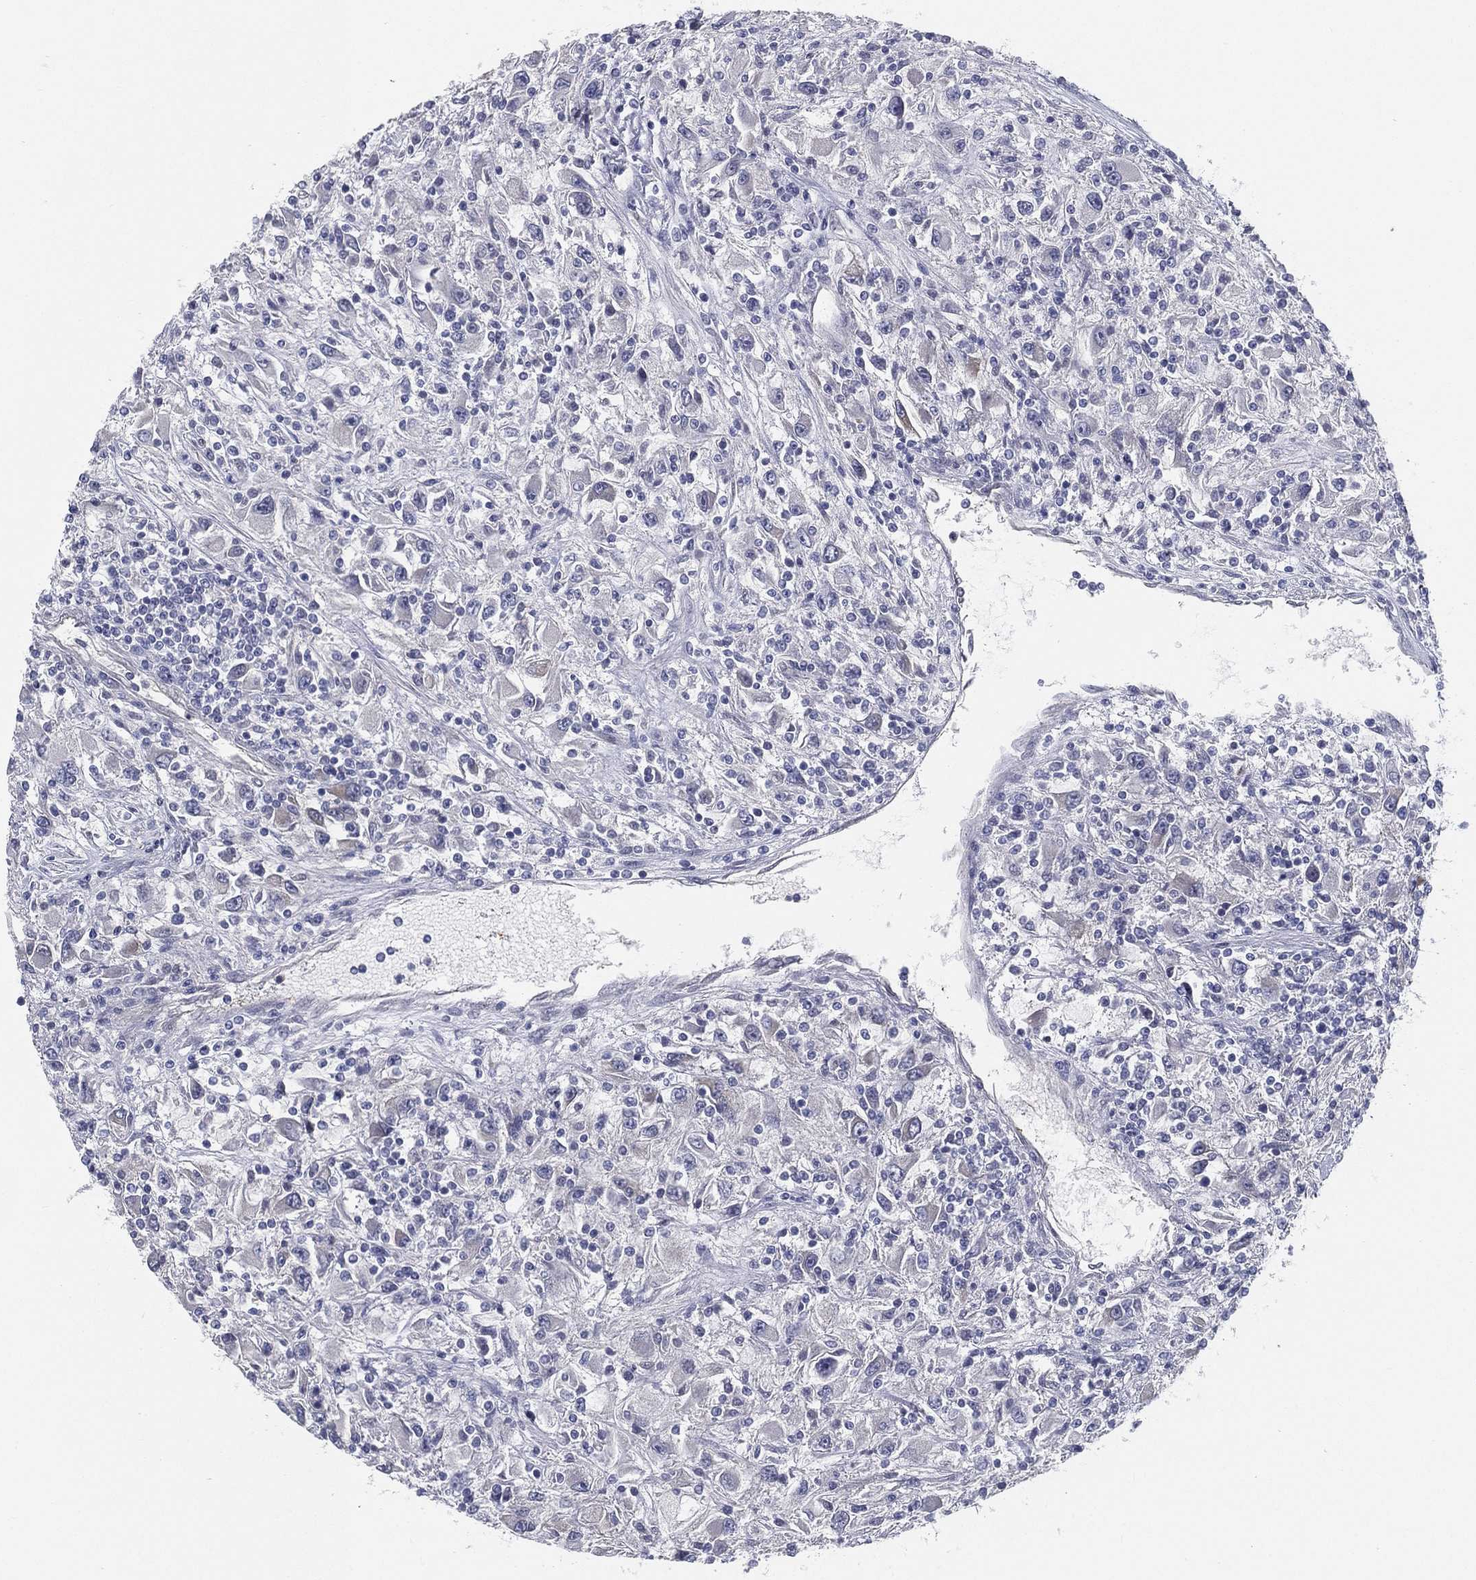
{"staining": {"intensity": "negative", "quantity": "none", "location": "none"}, "tissue": "renal cancer", "cell_type": "Tumor cells", "image_type": "cancer", "snomed": [{"axis": "morphology", "description": "Adenocarcinoma, NOS"}, {"axis": "topography", "description": "Kidney"}], "caption": "Immunohistochemical staining of renal cancer demonstrates no significant expression in tumor cells. (DAB (3,3'-diaminobenzidine) immunohistochemistry with hematoxylin counter stain).", "gene": "LRRC56", "patient": {"sex": "female", "age": 67}}